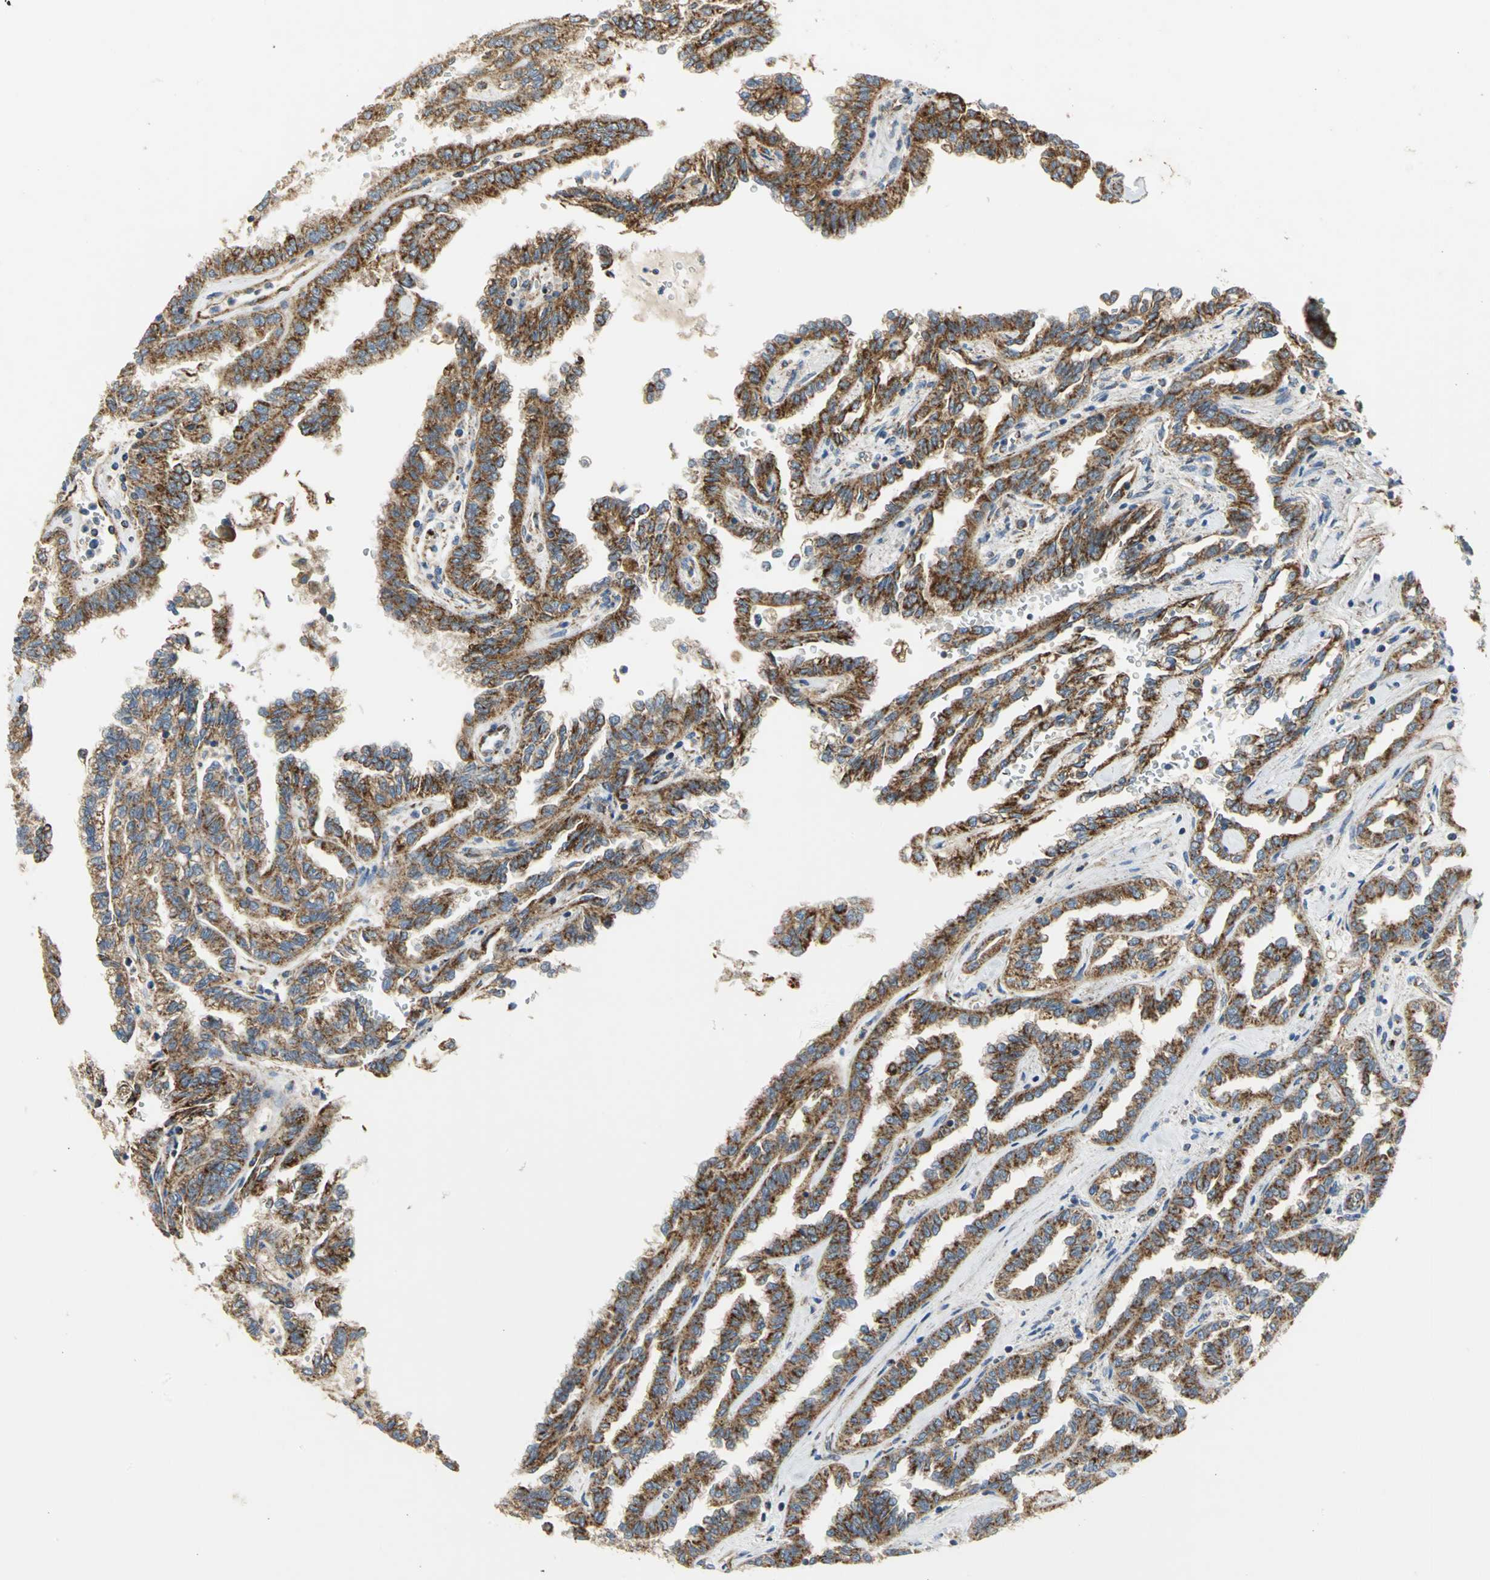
{"staining": {"intensity": "strong", "quantity": ">75%", "location": "cytoplasmic/membranous"}, "tissue": "renal cancer", "cell_type": "Tumor cells", "image_type": "cancer", "snomed": [{"axis": "morphology", "description": "Inflammation, NOS"}, {"axis": "morphology", "description": "Adenocarcinoma, NOS"}, {"axis": "topography", "description": "Kidney"}], "caption": "Tumor cells demonstrate strong cytoplasmic/membranous expression in about >75% of cells in adenocarcinoma (renal).", "gene": "NDUFB5", "patient": {"sex": "male", "age": 68}}